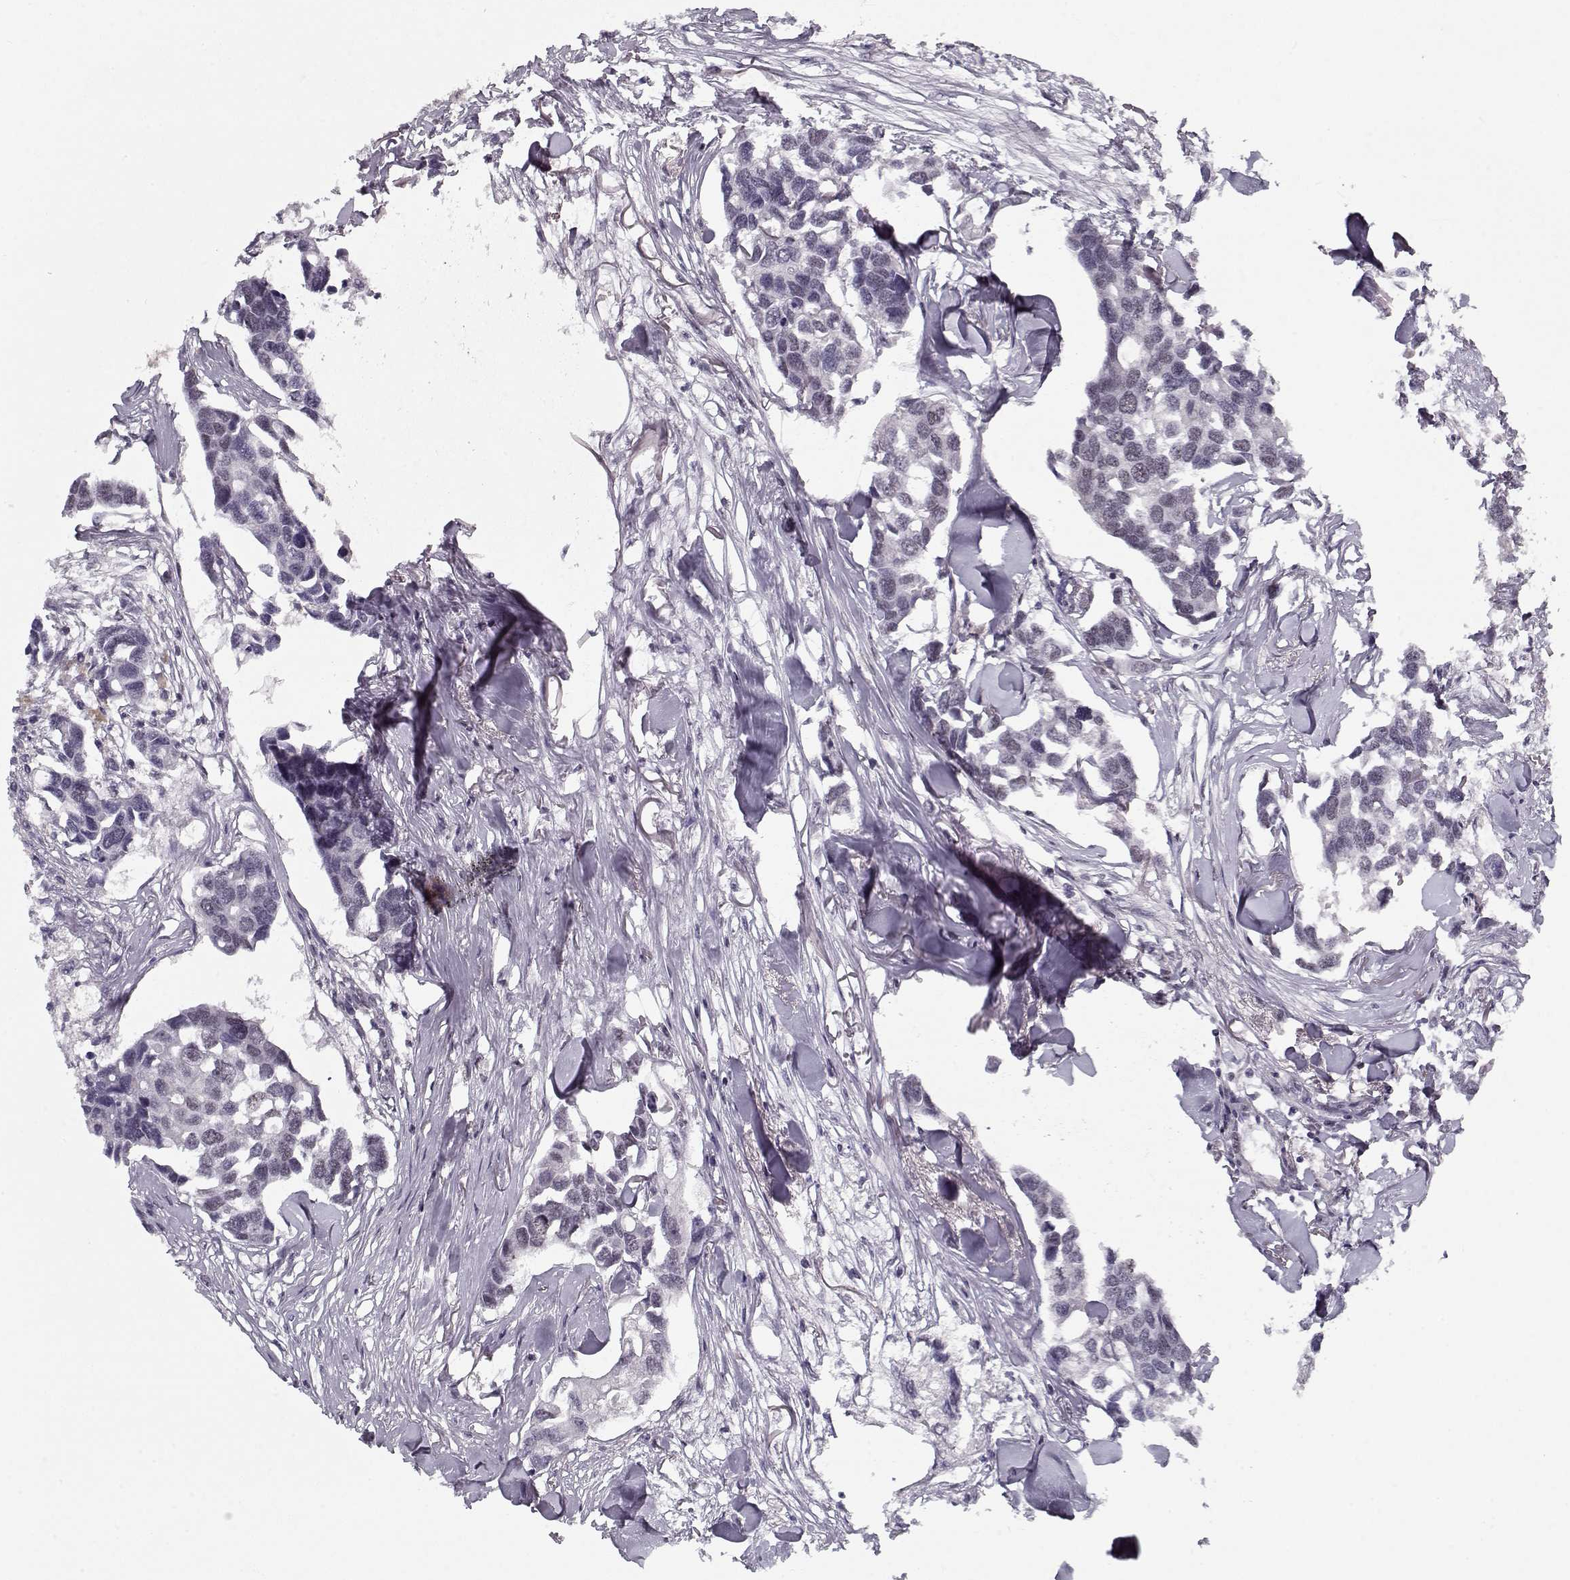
{"staining": {"intensity": "negative", "quantity": "none", "location": "none"}, "tissue": "breast cancer", "cell_type": "Tumor cells", "image_type": "cancer", "snomed": [{"axis": "morphology", "description": "Duct carcinoma"}, {"axis": "topography", "description": "Breast"}], "caption": "Immunohistochemistry (IHC) of human breast cancer (infiltrating ductal carcinoma) shows no positivity in tumor cells.", "gene": "TESPA1", "patient": {"sex": "female", "age": 83}}